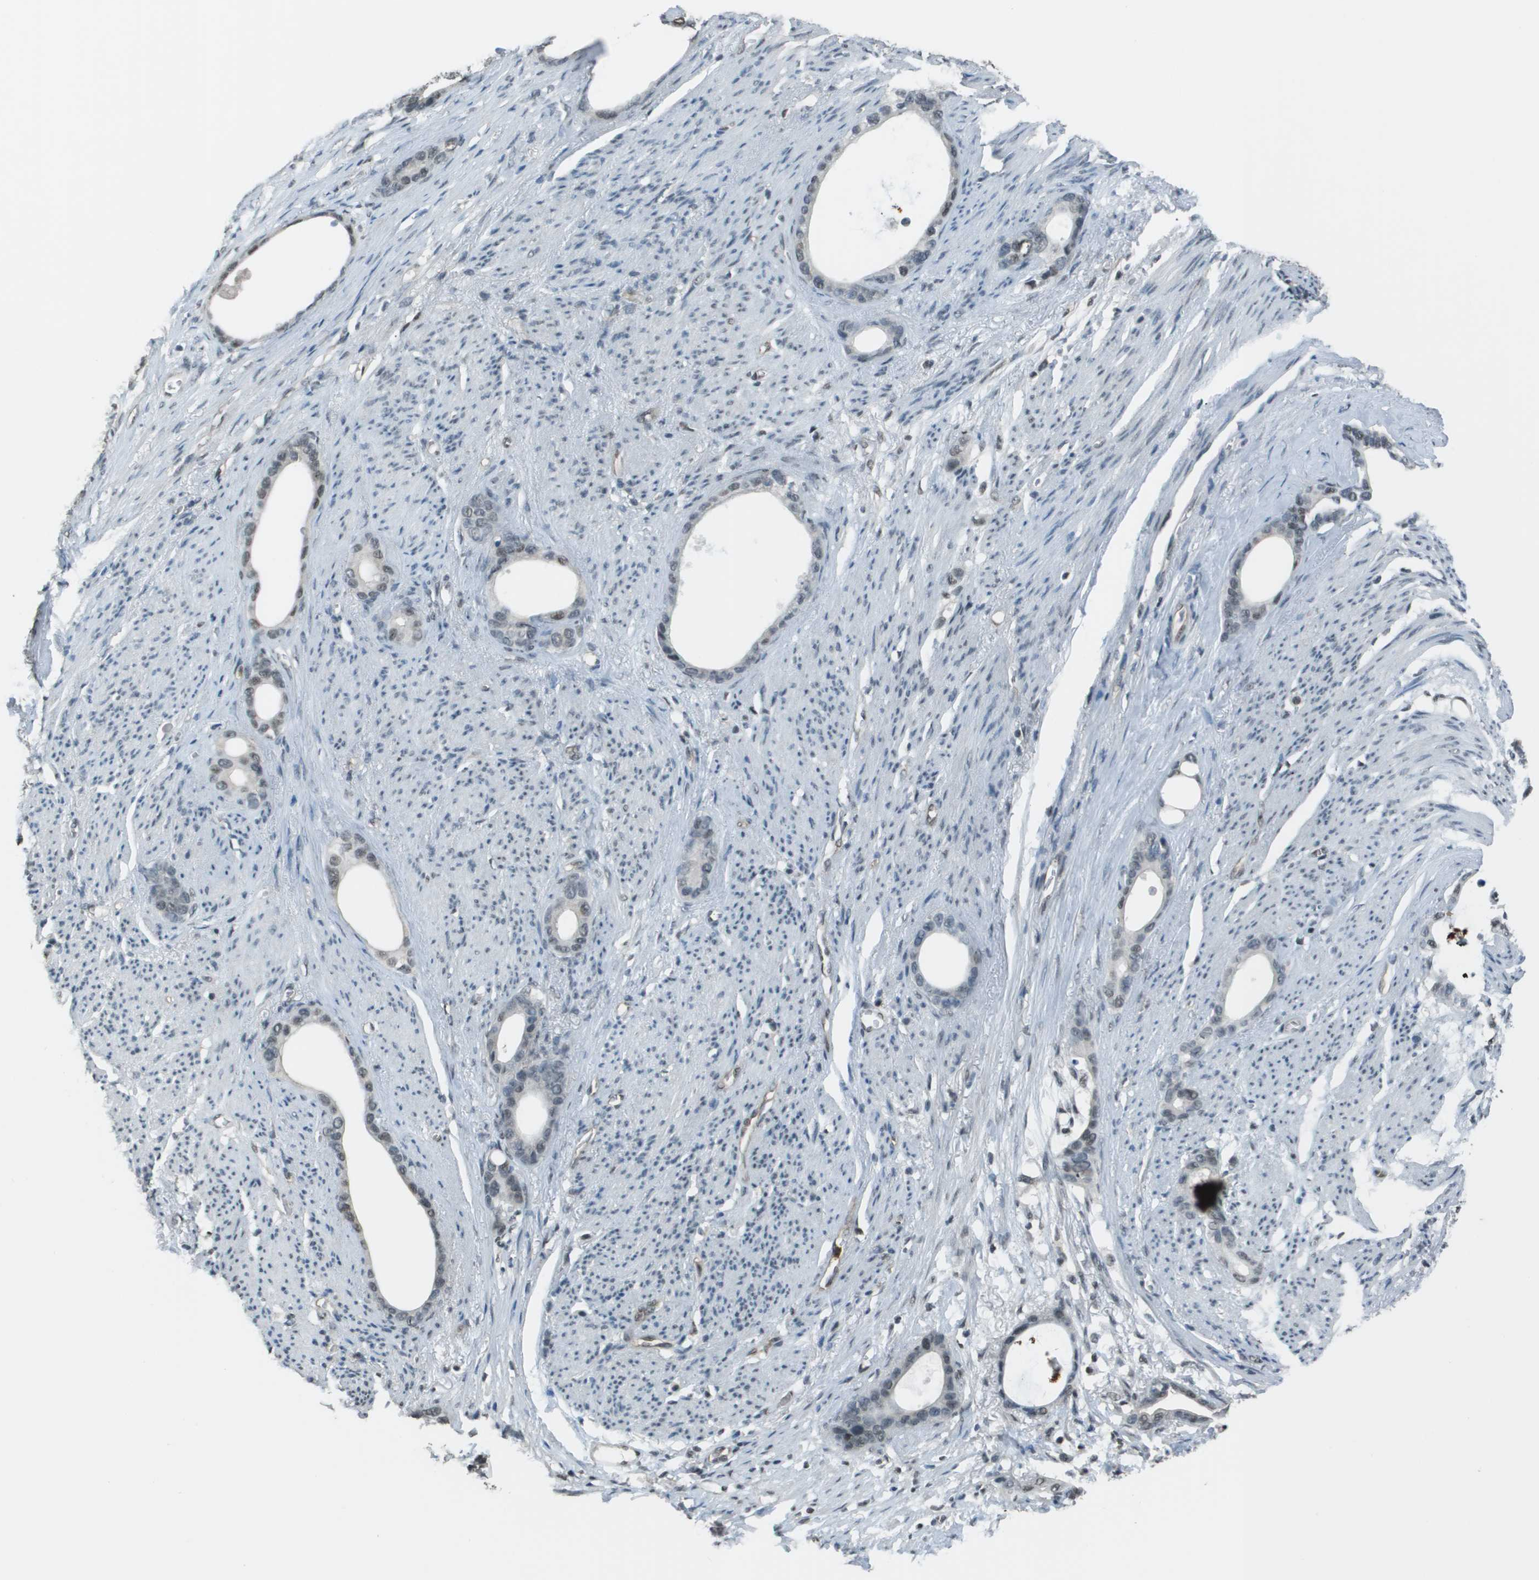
{"staining": {"intensity": "weak", "quantity": "25%-75%", "location": "nuclear"}, "tissue": "stomach cancer", "cell_type": "Tumor cells", "image_type": "cancer", "snomed": [{"axis": "morphology", "description": "Adenocarcinoma, NOS"}, {"axis": "topography", "description": "Stomach"}], "caption": "Protein staining displays weak nuclear staining in about 25%-75% of tumor cells in stomach adenocarcinoma. (brown staining indicates protein expression, while blue staining denotes nuclei).", "gene": "DEPDC1", "patient": {"sex": "female", "age": 75}}